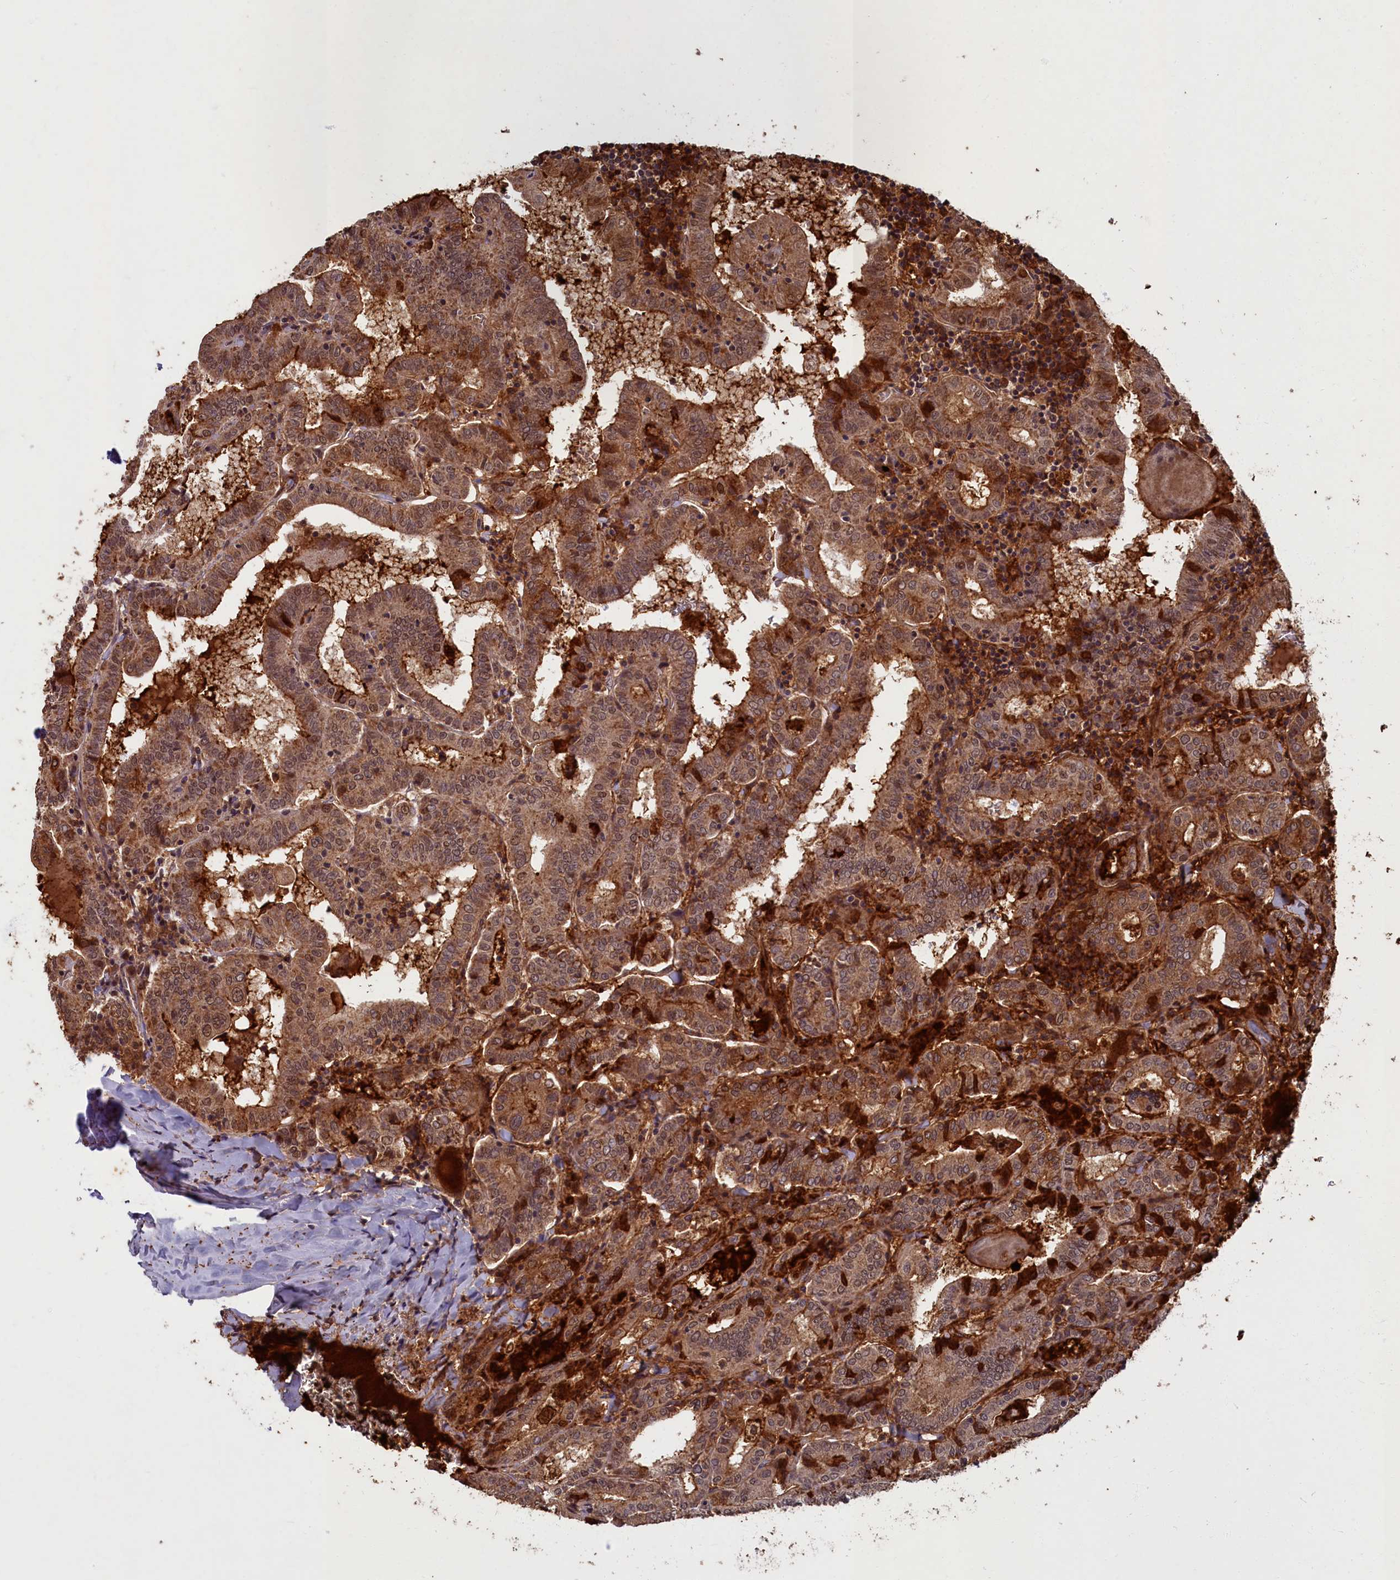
{"staining": {"intensity": "moderate", "quantity": ">75%", "location": "cytoplasmic/membranous,nuclear"}, "tissue": "thyroid cancer", "cell_type": "Tumor cells", "image_type": "cancer", "snomed": [{"axis": "morphology", "description": "Papillary adenocarcinoma, NOS"}, {"axis": "topography", "description": "Thyroid gland"}], "caption": "Immunohistochemical staining of thyroid cancer (papillary adenocarcinoma) reveals moderate cytoplasmic/membranous and nuclear protein expression in approximately >75% of tumor cells.", "gene": "BRCA1", "patient": {"sex": "female", "age": 72}}